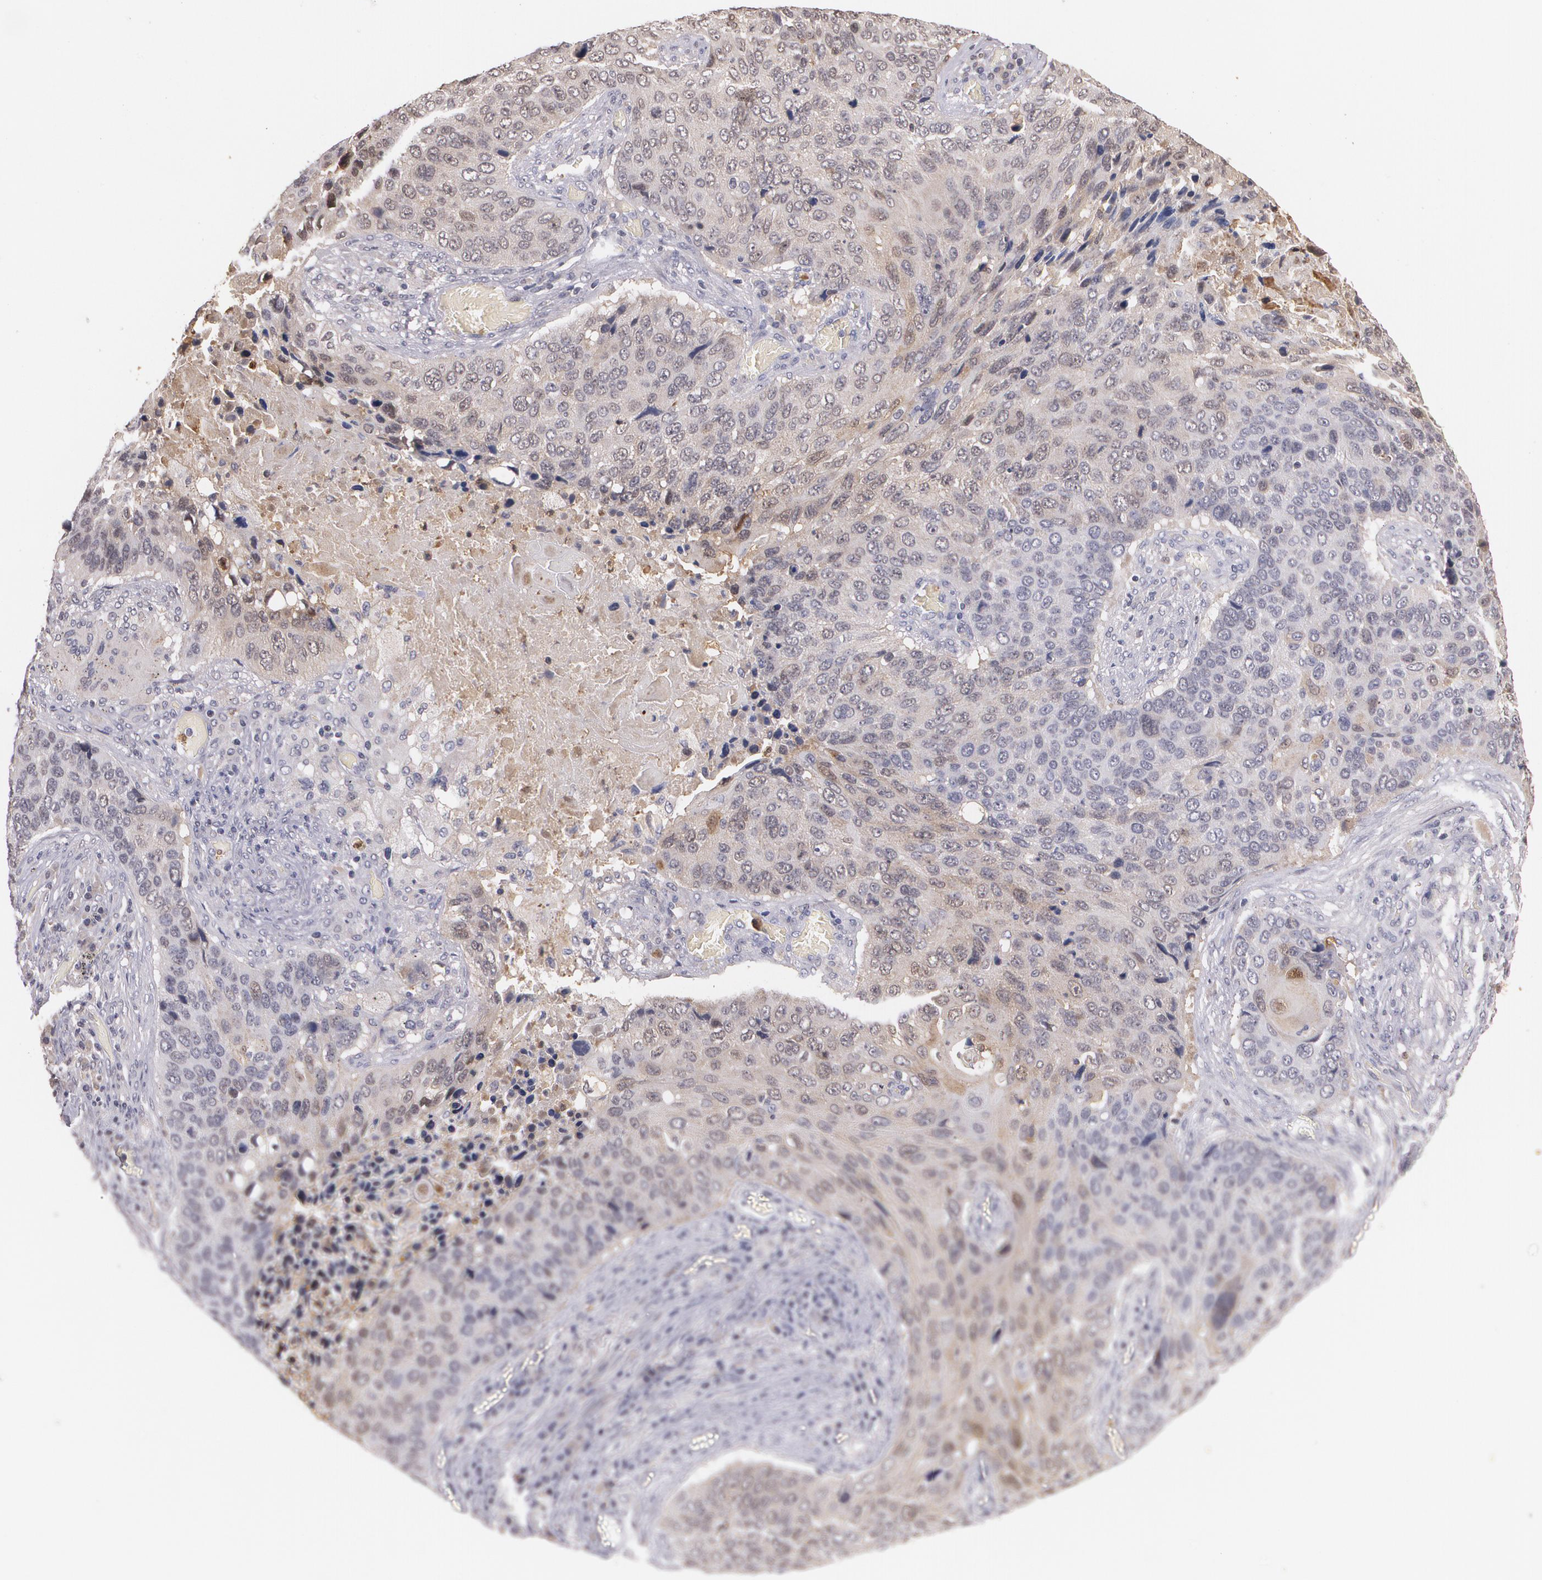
{"staining": {"intensity": "moderate", "quantity": "25%-75%", "location": "cytoplasmic/membranous"}, "tissue": "lung cancer", "cell_type": "Tumor cells", "image_type": "cancer", "snomed": [{"axis": "morphology", "description": "Squamous cell carcinoma, NOS"}, {"axis": "topography", "description": "Lung"}], "caption": "Brown immunohistochemical staining in human lung cancer (squamous cell carcinoma) displays moderate cytoplasmic/membranous positivity in about 25%-75% of tumor cells.", "gene": "PTS", "patient": {"sex": "male", "age": 68}}